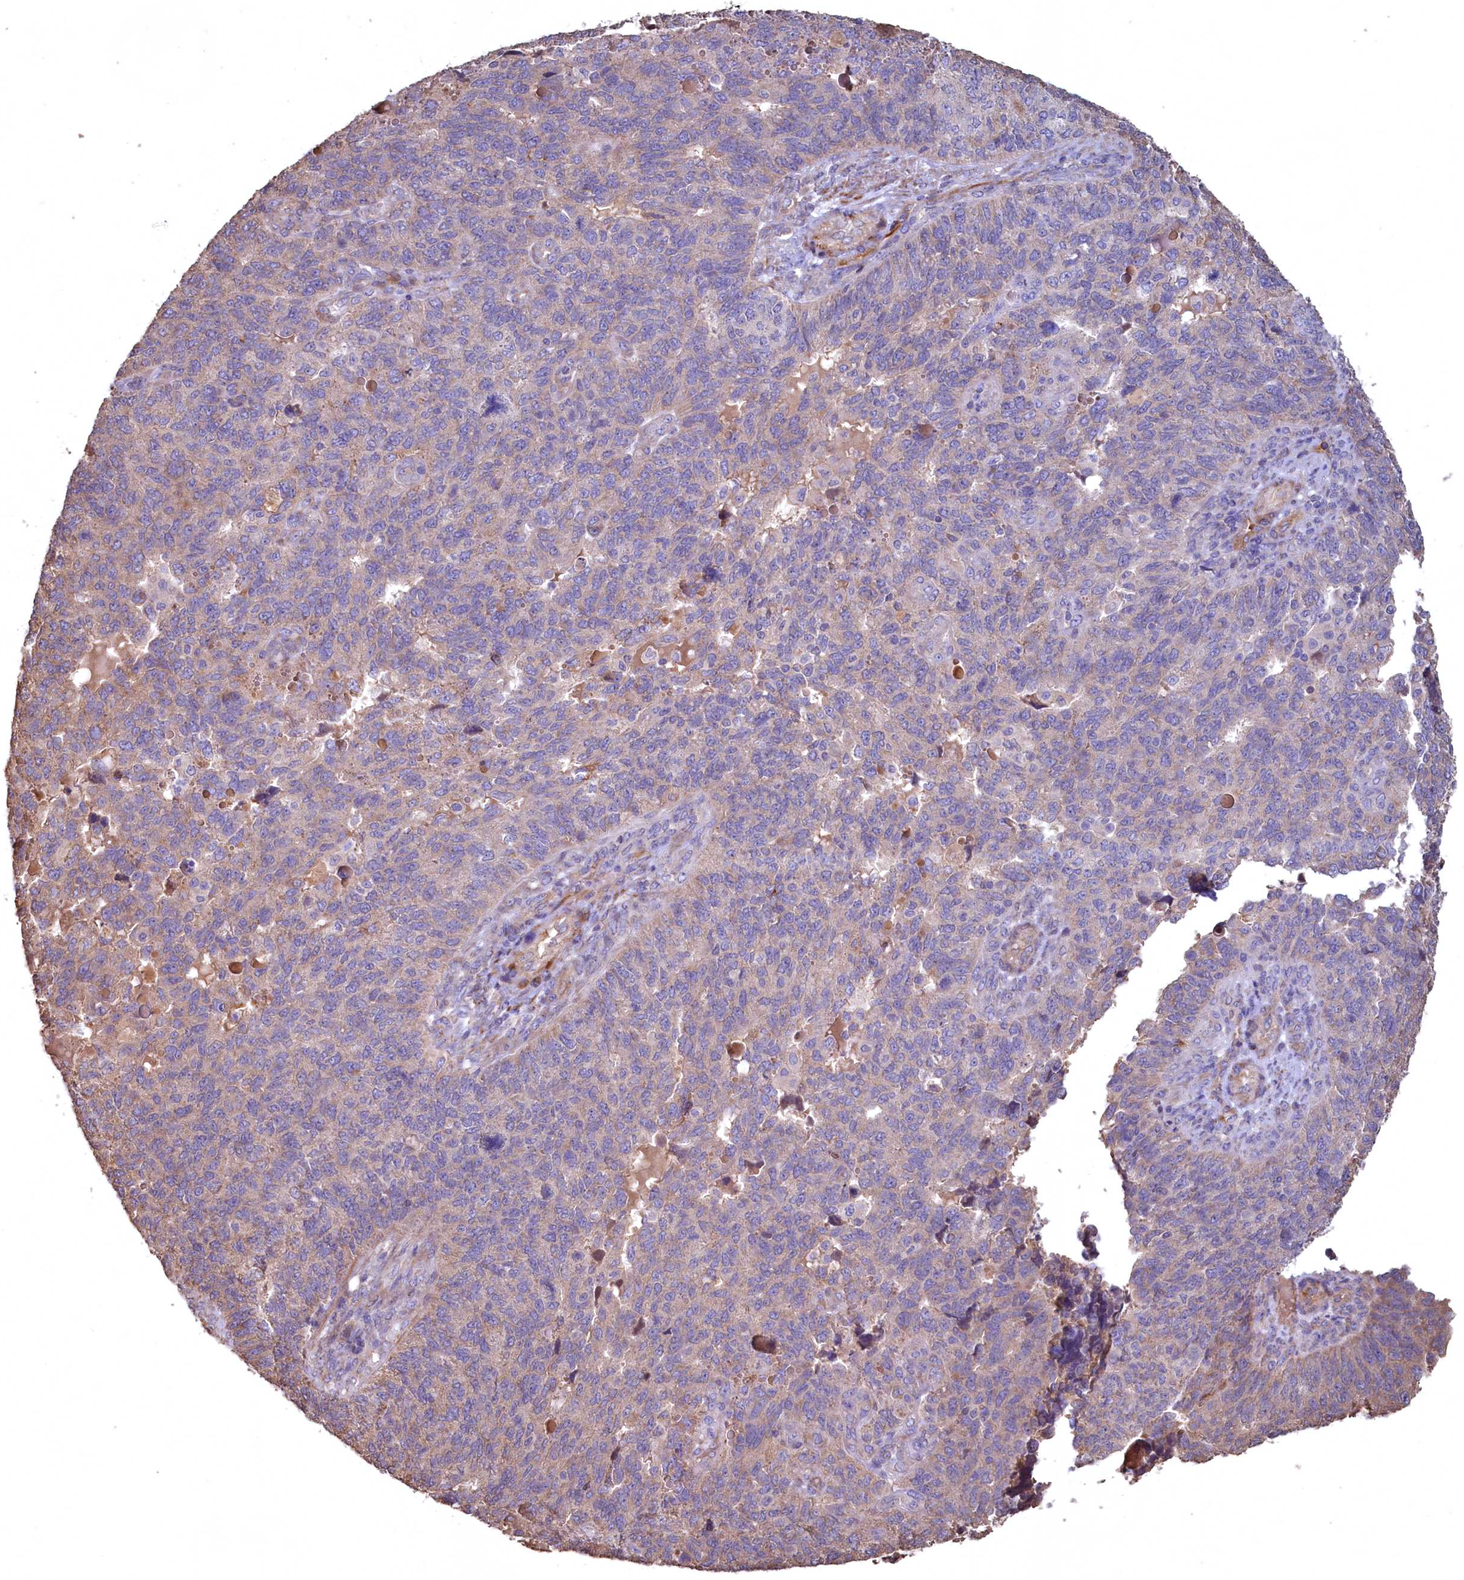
{"staining": {"intensity": "weak", "quantity": "<25%", "location": "cytoplasmic/membranous"}, "tissue": "endometrial cancer", "cell_type": "Tumor cells", "image_type": "cancer", "snomed": [{"axis": "morphology", "description": "Adenocarcinoma, NOS"}, {"axis": "topography", "description": "Endometrium"}], "caption": "Immunohistochemistry (IHC) photomicrograph of adenocarcinoma (endometrial) stained for a protein (brown), which displays no positivity in tumor cells.", "gene": "FUNDC1", "patient": {"sex": "female", "age": 66}}